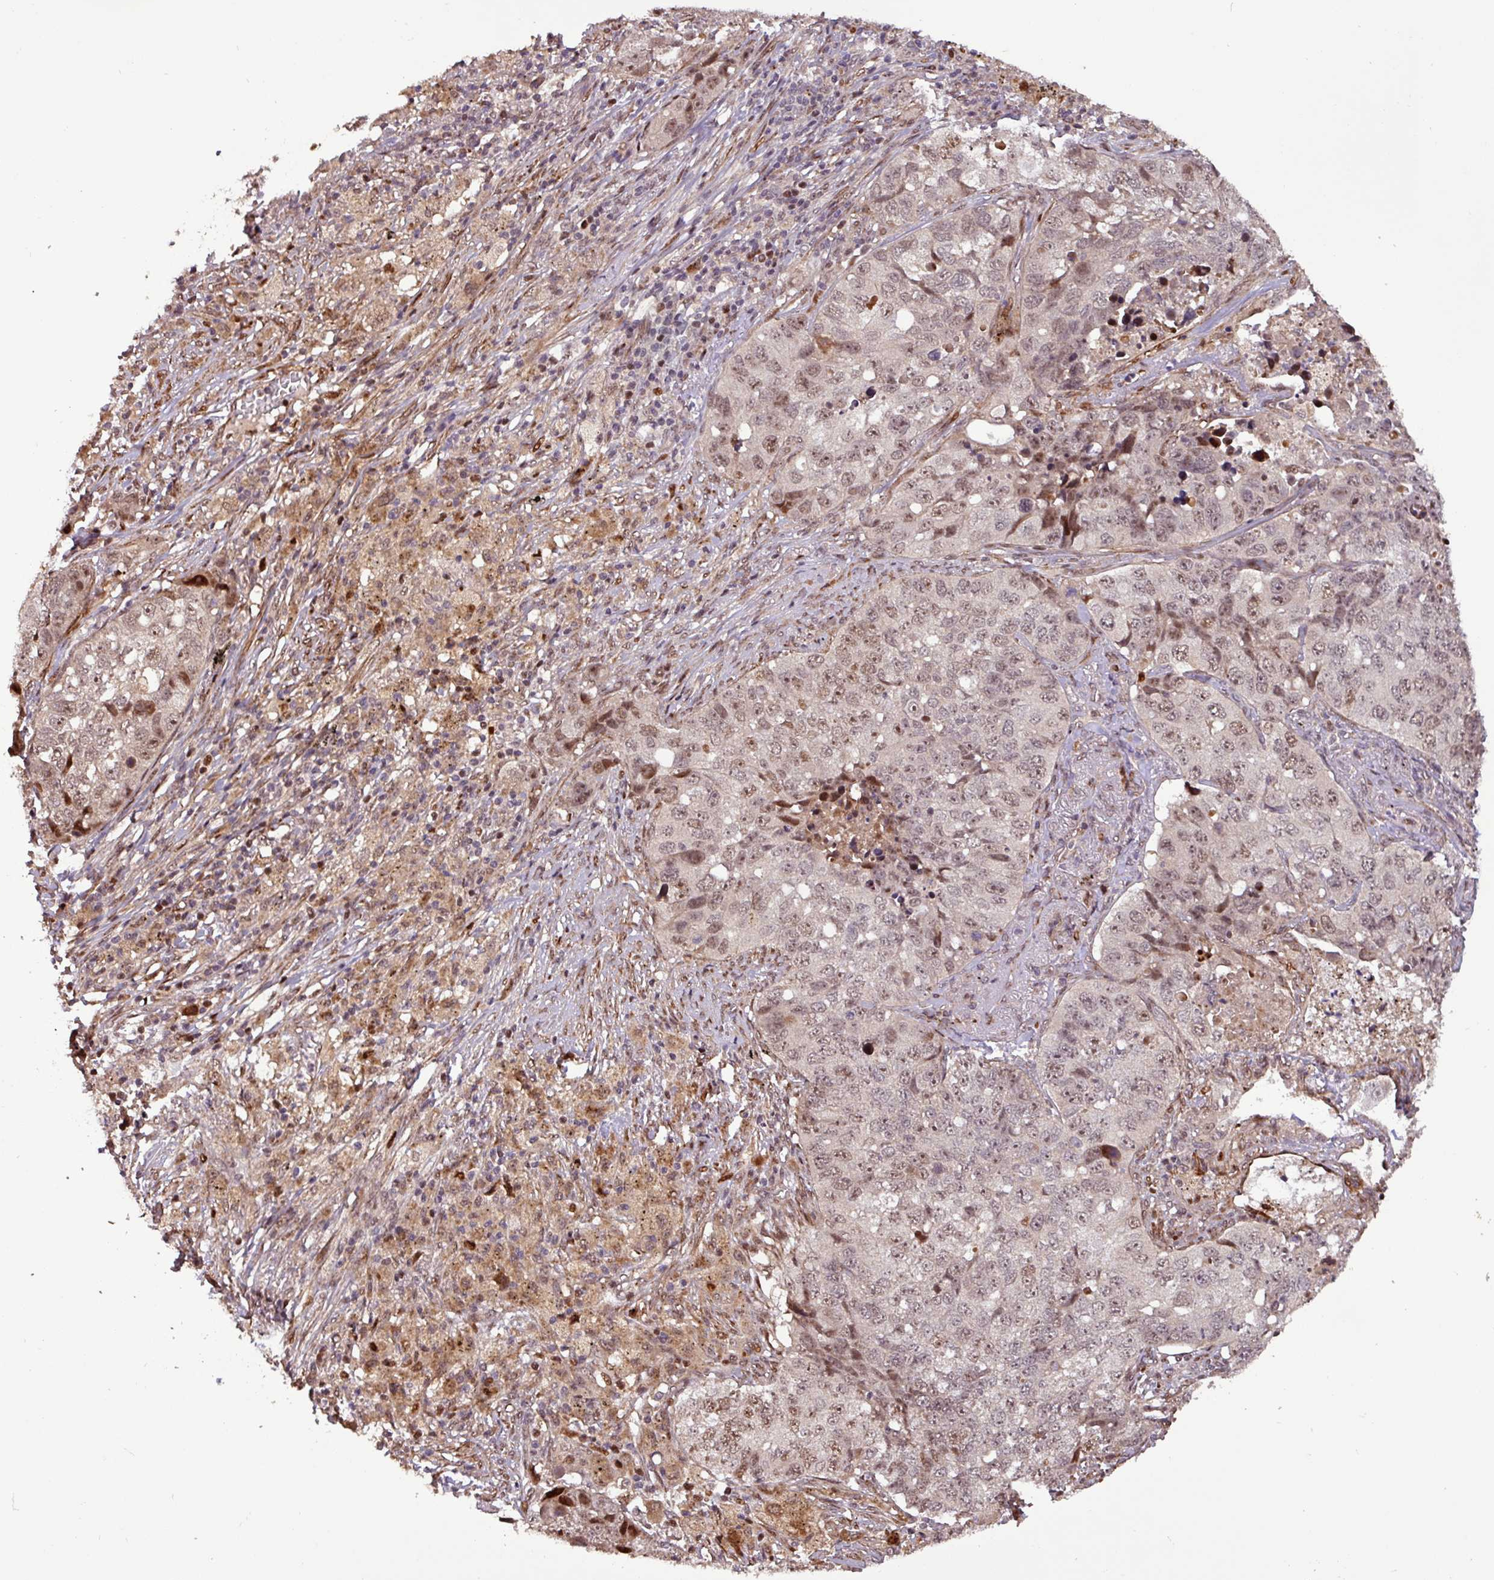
{"staining": {"intensity": "moderate", "quantity": ">75%", "location": "nuclear"}, "tissue": "lung cancer", "cell_type": "Tumor cells", "image_type": "cancer", "snomed": [{"axis": "morphology", "description": "Squamous cell carcinoma, NOS"}, {"axis": "topography", "description": "Lung"}], "caption": "An immunohistochemistry (IHC) micrograph of tumor tissue is shown. Protein staining in brown highlights moderate nuclear positivity in lung squamous cell carcinoma within tumor cells.", "gene": "SLC22A24", "patient": {"sex": "male", "age": 60}}